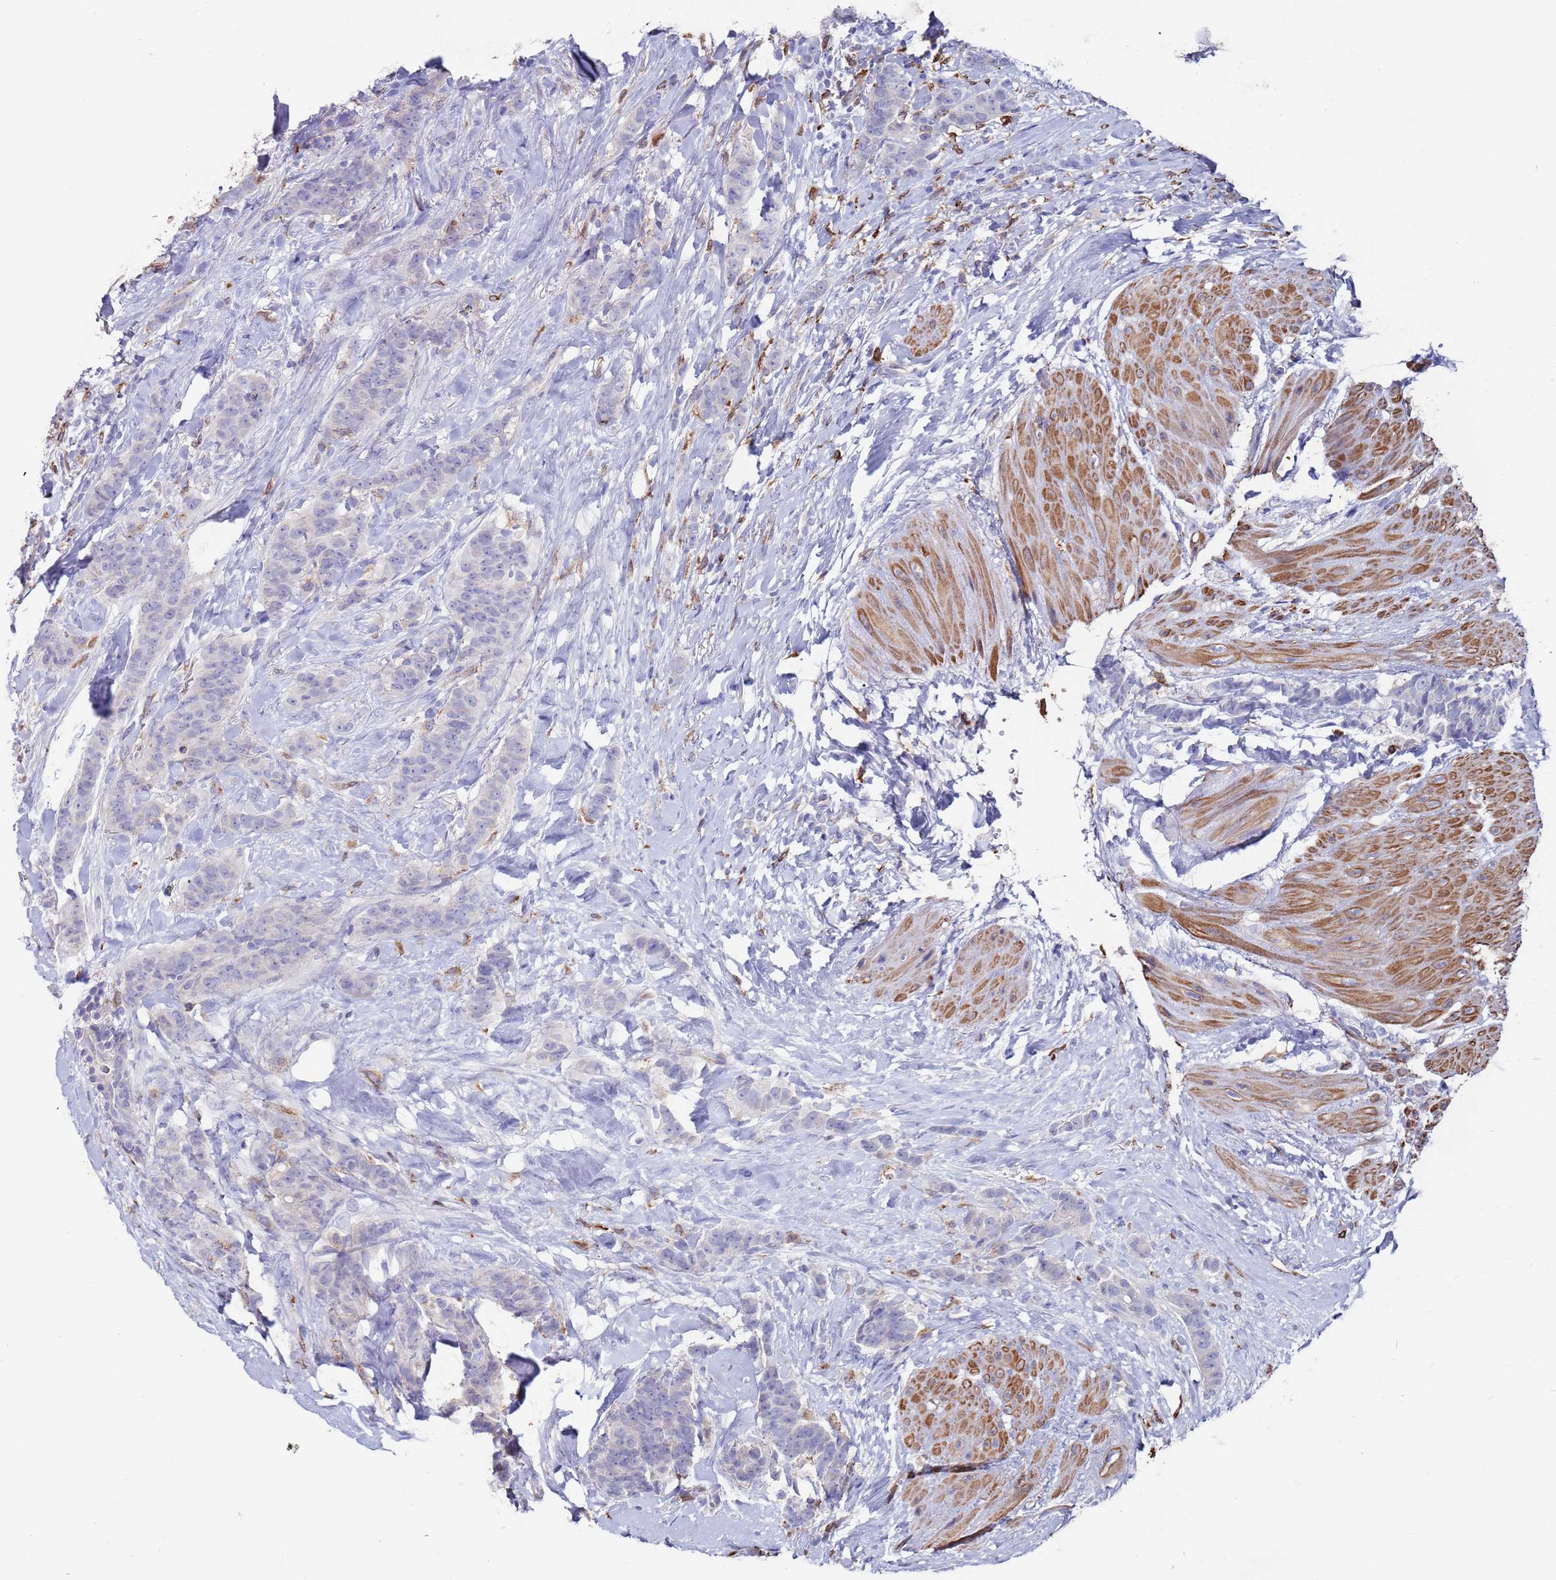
{"staining": {"intensity": "negative", "quantity": "none", "location": "none"}, "tissue": "breast cancer", "cell_type": "Tumor cells", "image_type": "cancer", "snomed": [{"axis": "morphology", "description": "Duct carcinoma"}, {"axis": "topography", "description": "Breast"}], "caption": "IHC image of neoplastic tissue: breast intraductal carcinoma stained with DAB shows no significant protein expression in tumor cells.", "gene": "GREB1L", "patient": {"sex": "female", "age": 40}}